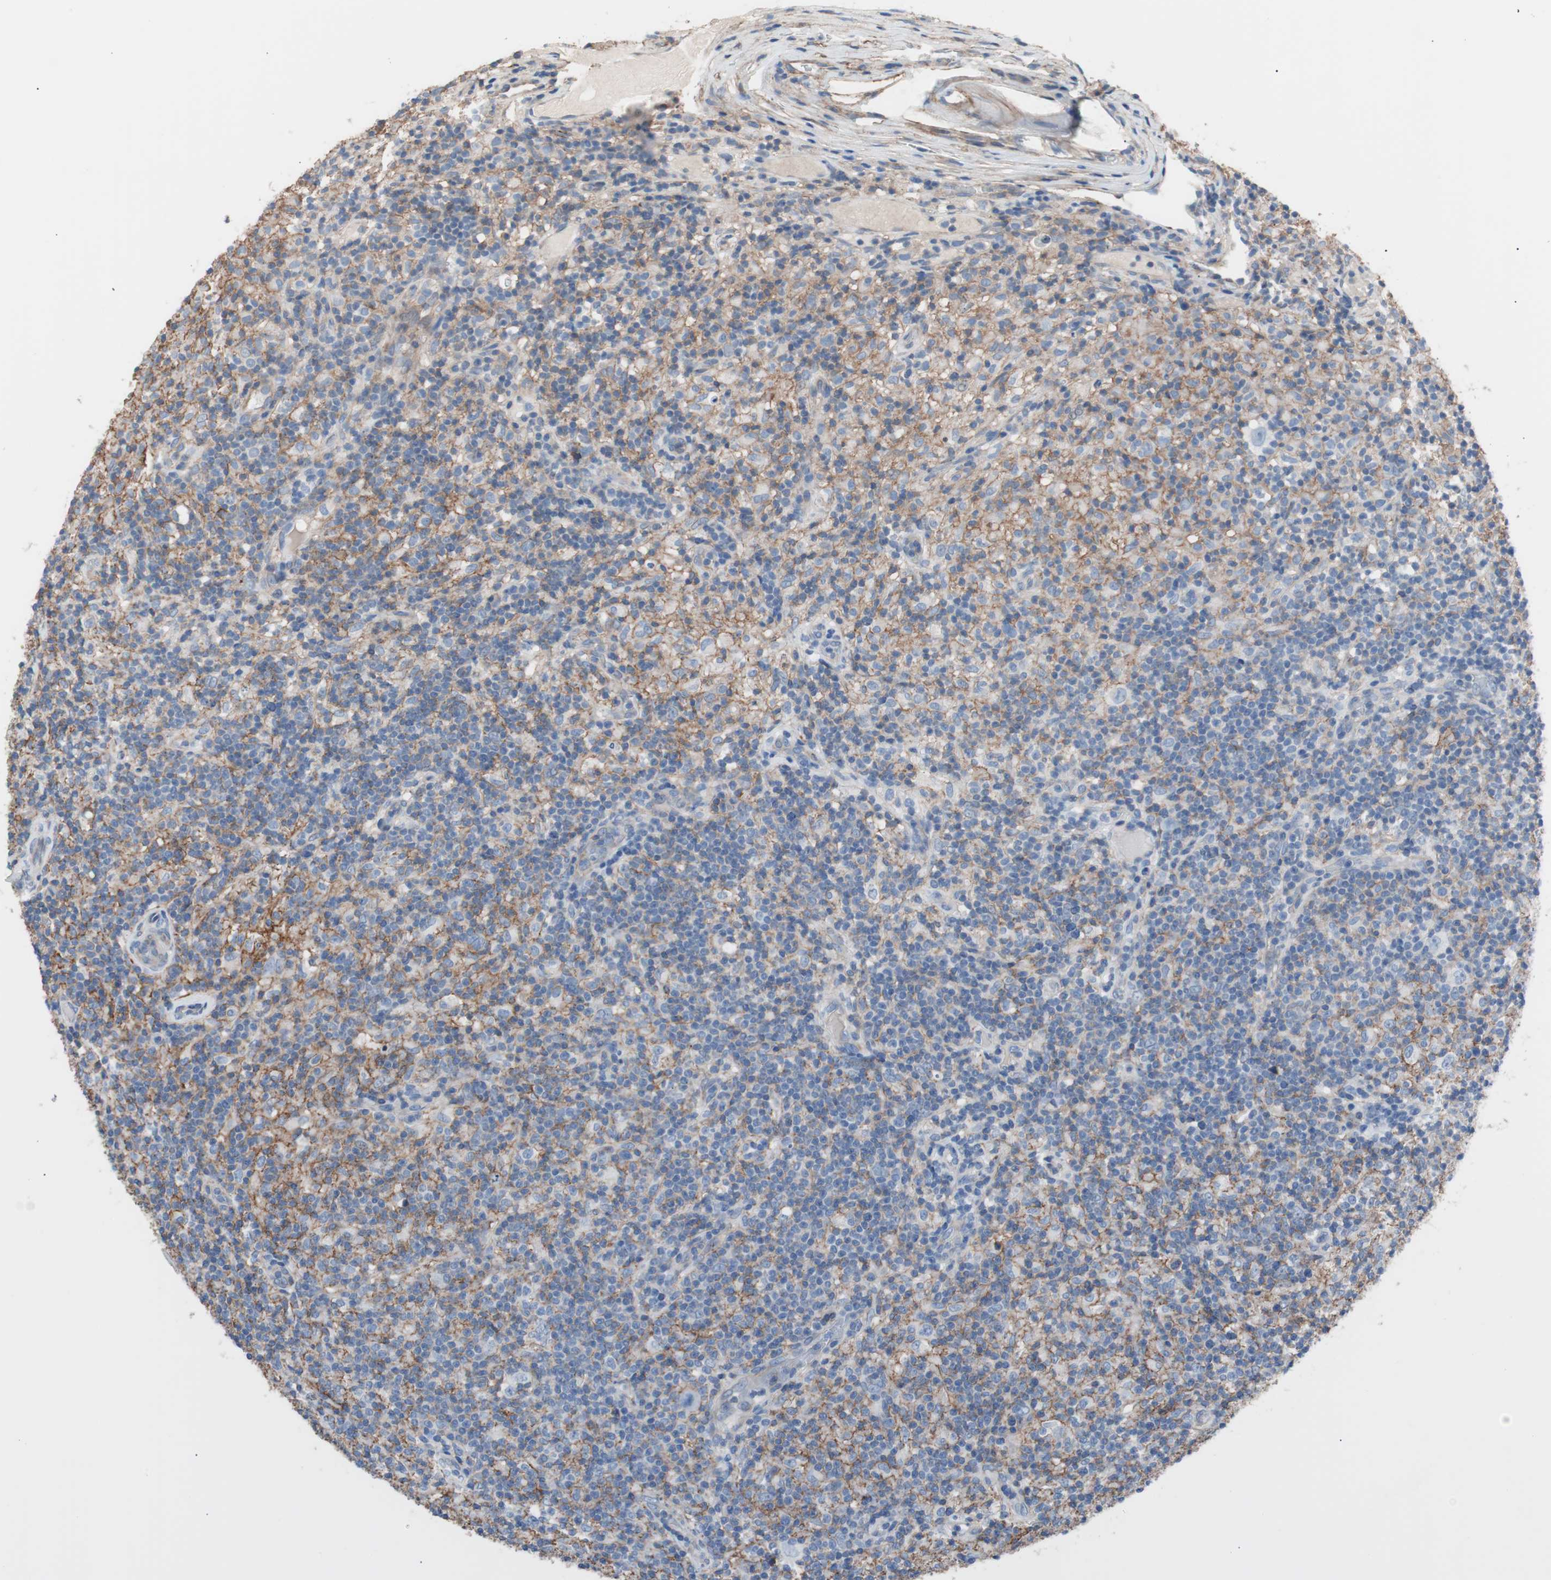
{"staining": {"intensity": "moderate", "quantity": "25%-75%", "location": "cytoplasmic/membranous"}, "tissue": "lymphoma", "cell_type": "Tumor cells", "image_type": "cancer", "snomed": [{"axis": "morphology", "description": "Hodgkin's disease, NOS"}, {"axis": "topography", "description": "Lymph node"}], "caption": "Immunohistochemical staining of human lymphoma shows medium levels of moderate cytoplasmic/membranous protein positivity in approximately 25%-75% of tumor cells.", "gene": "CD81", "patient": {"sex": "male", "age": 70}}